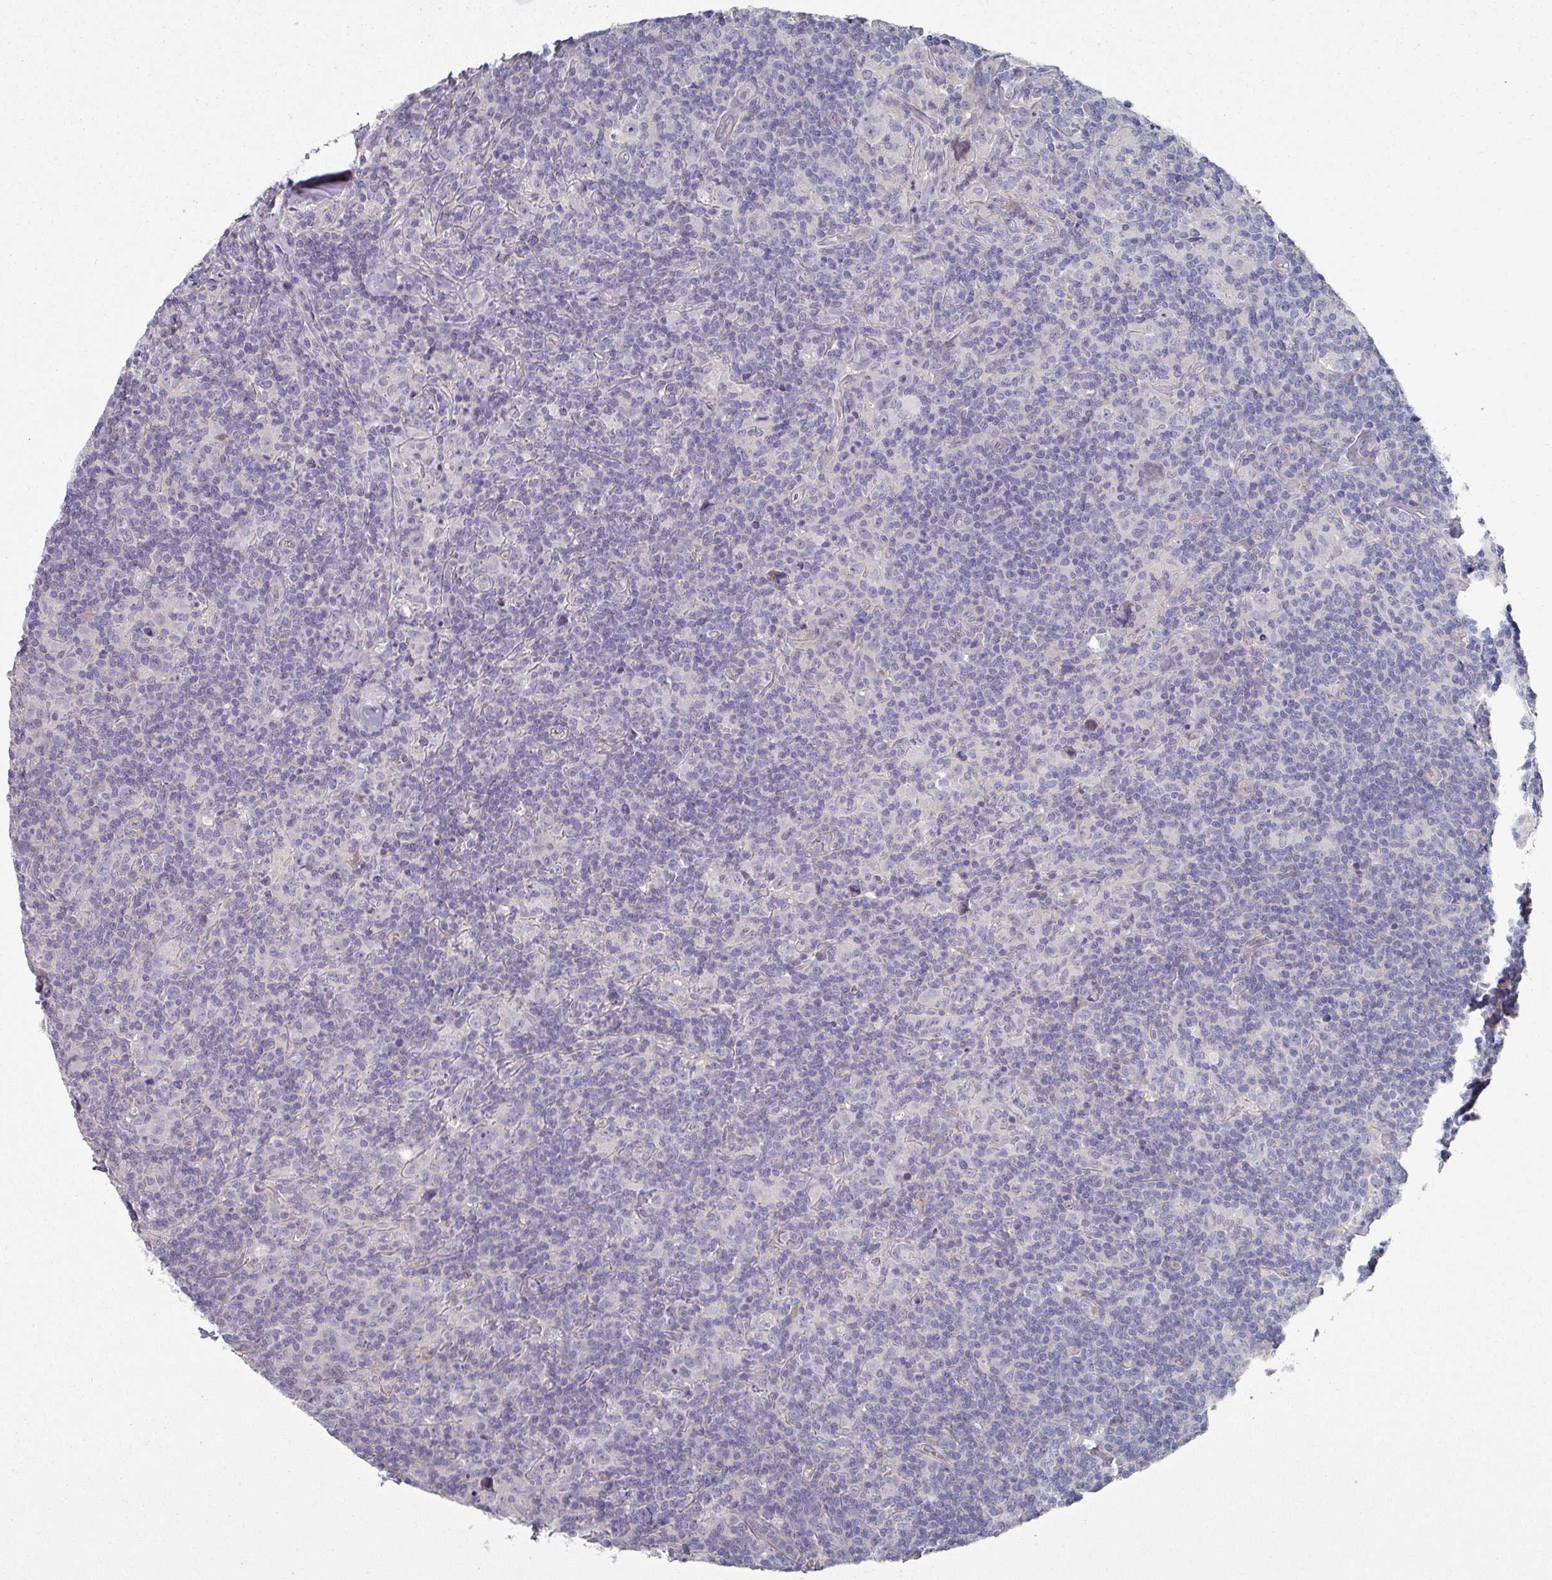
{"staining": {"intensity": "negative", "quantity": "none", "location": "none"}, "tissue": "lymphoma", "cell_type": "Tumor cells", "image_type": "cancer", "snomed": [{"axis": "morphology", "description": "Hodgkin's disease, NOS"}, {"axis": "topography", "description": "Lymph node"}], "caption": "The photomicrograph demonstrates no staining of tumor cells in Hodgkin's disease.", "gene": "EFL1", "patient": {"sex": "female", "age": 18}}